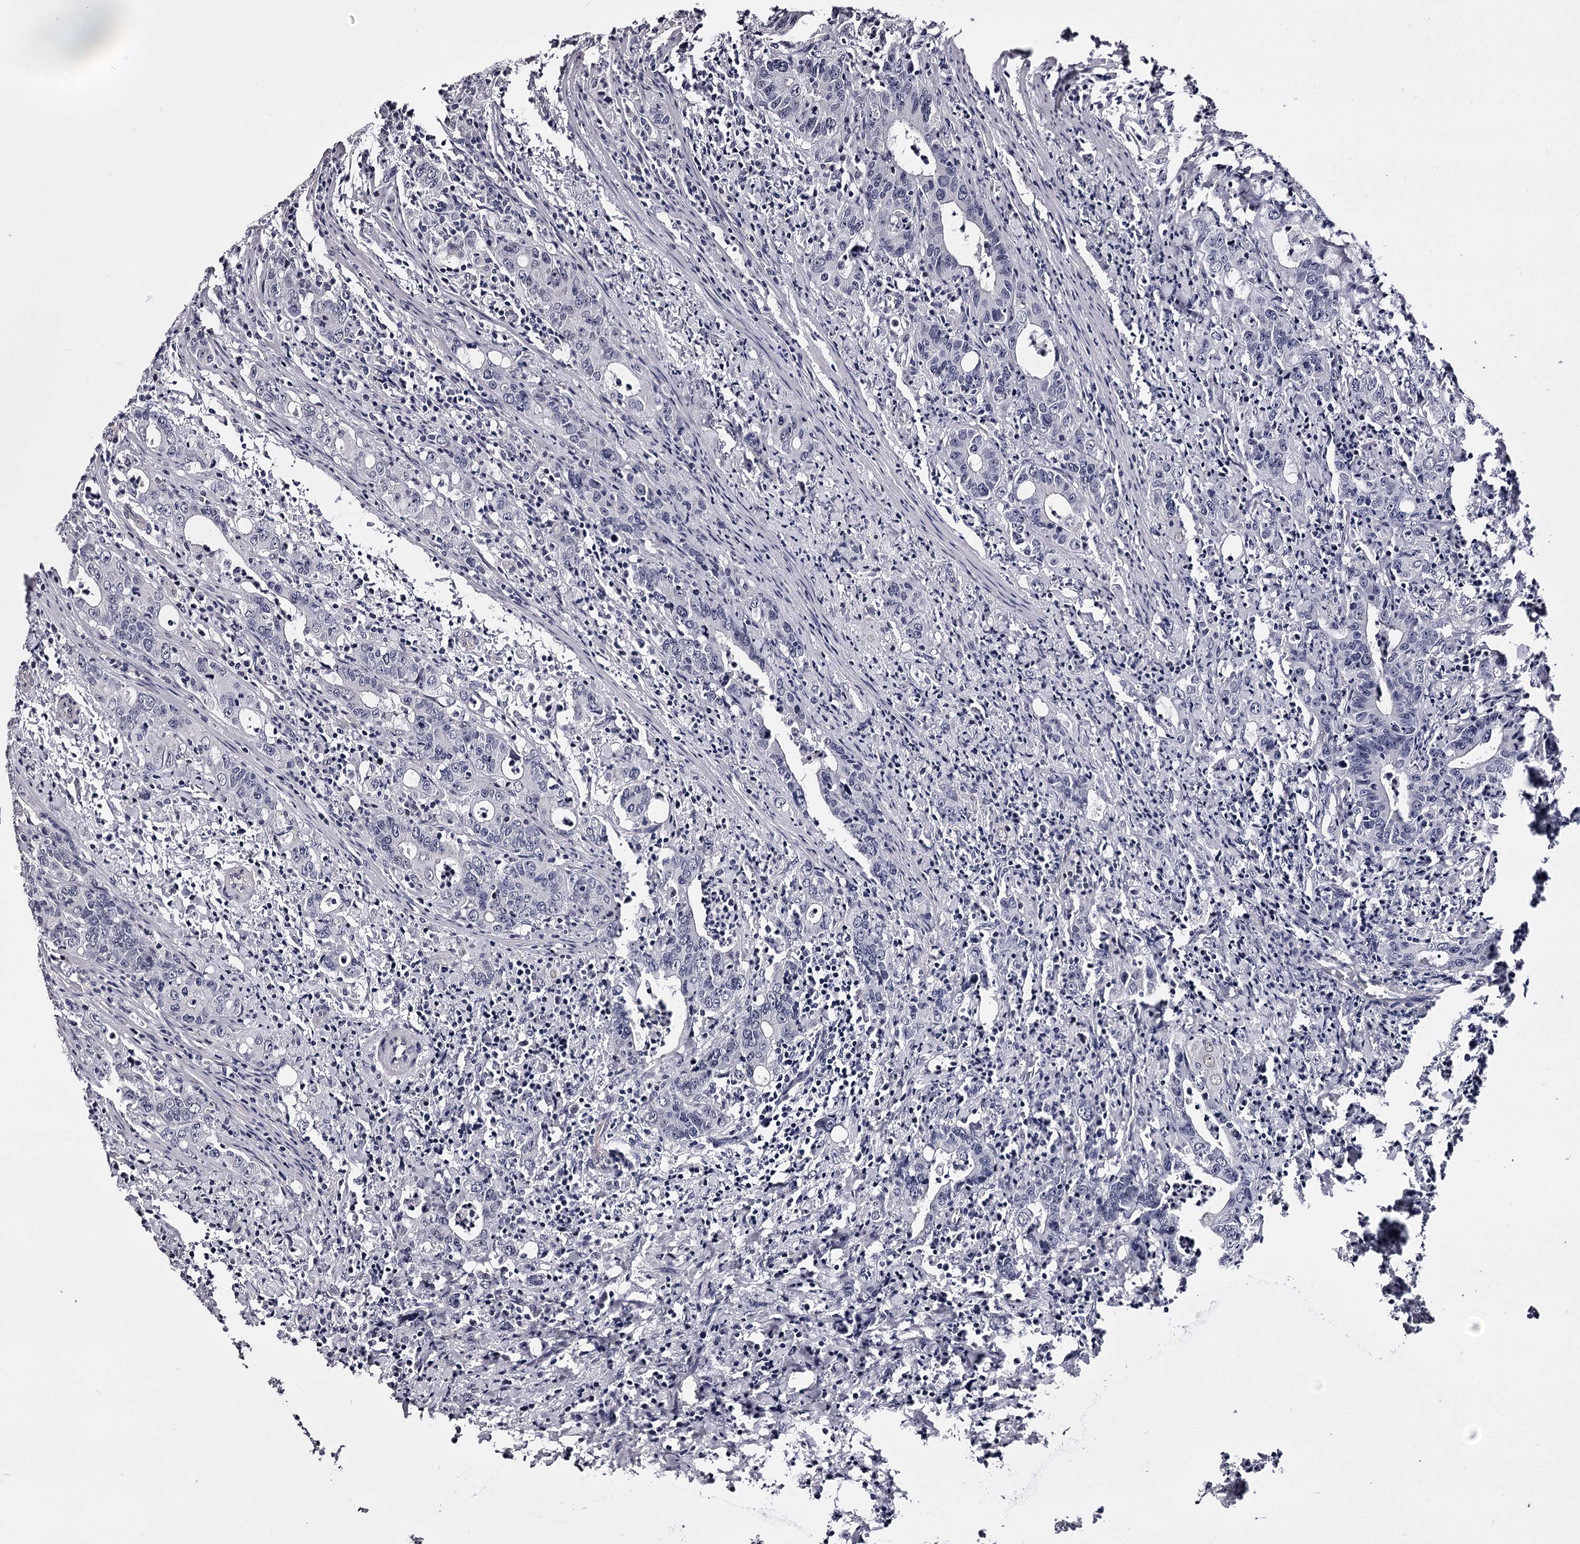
{"staining": {"intensity": "negative", "quantity": "none", "location": "none"}, "tissue": "colorectal cancer", "cell_type": "Tumor cells", "image_type": "cancer", "snomed": [{"axis": "morphology", "description": "Adenocarcinoma, NOS"}, {"axis": "topography", "description": "Colon"}], "caption": "Image shows no protein staining in tumor cells of adenocarcinoma (colorectal) tissue. (Stains: DAB (3,3'-diaminobenzidine) immunohistochemistry with hematoxylin counter stain, Microscopy: brightfield microscopy at high magnification).", "gene": "OVOL2", "patient": {"sex": "female", "age": 75}}